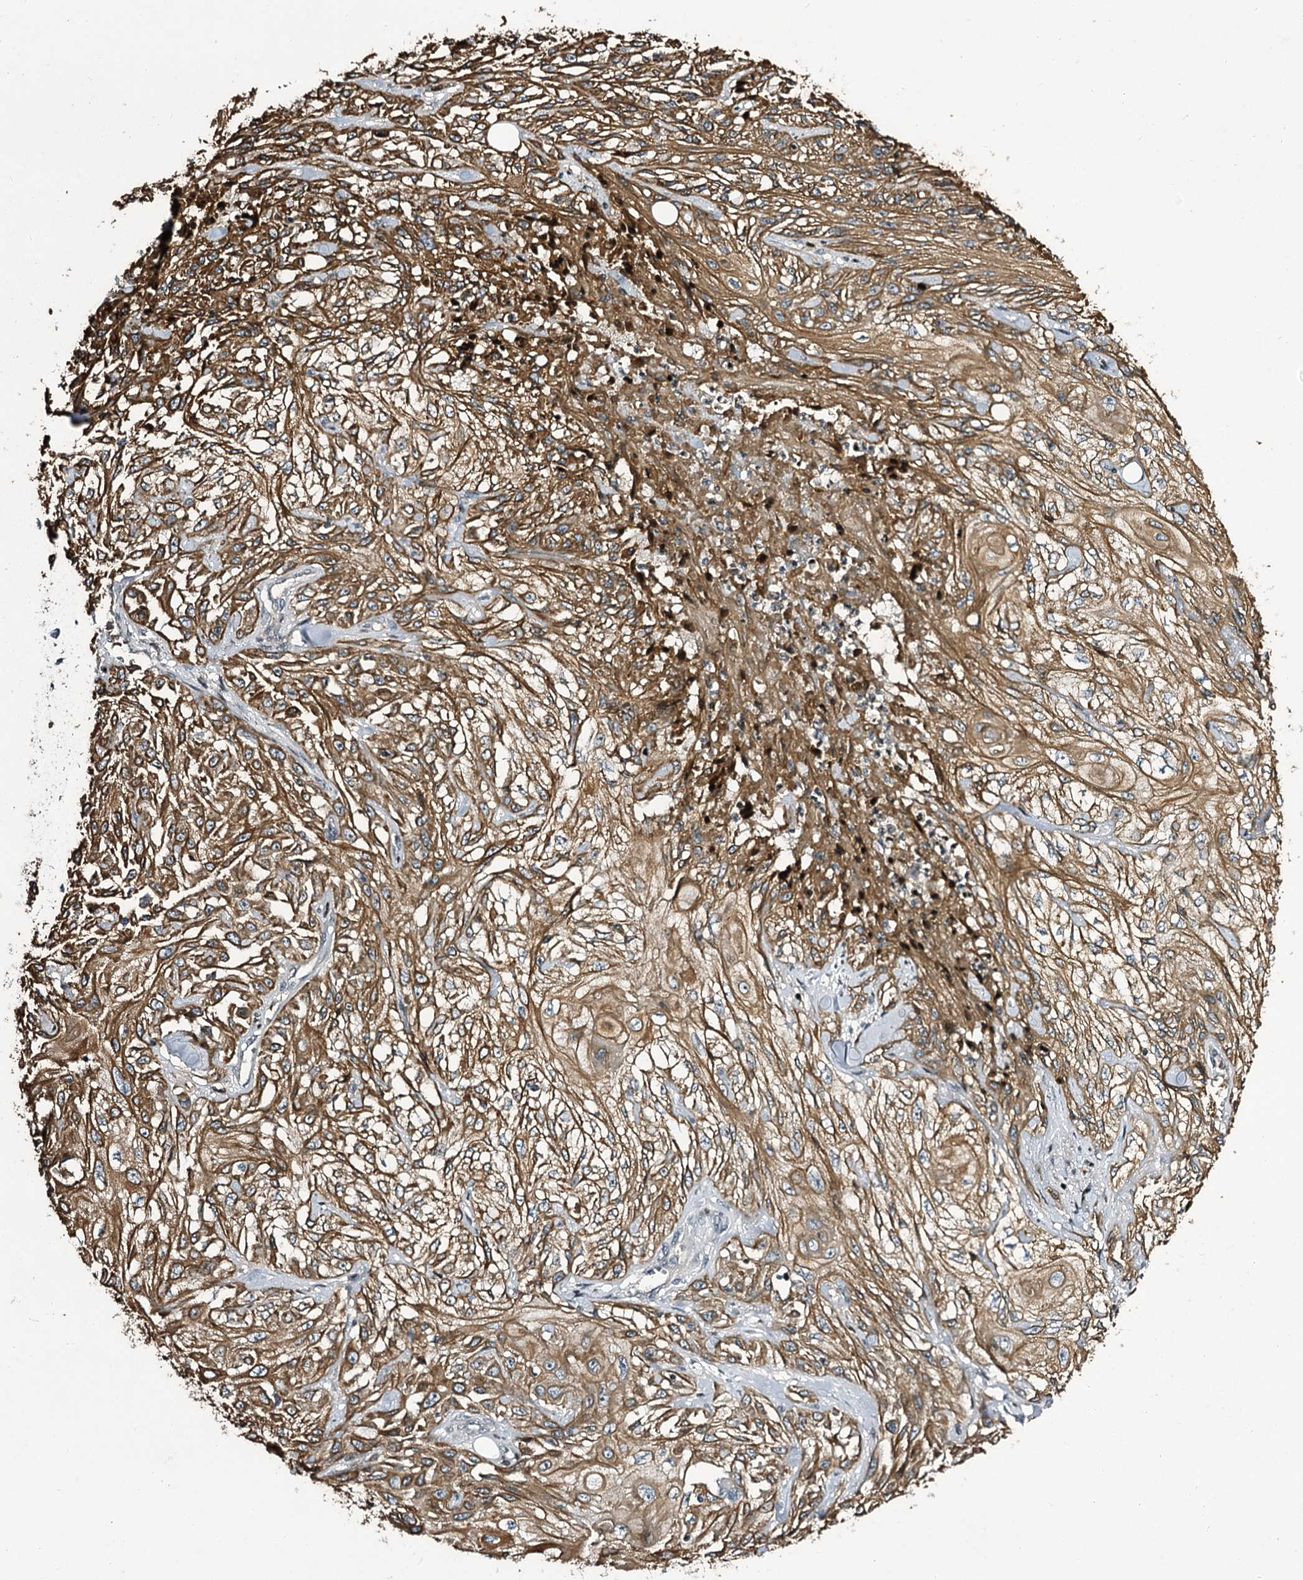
{"staining": {"intensity": "moderate", "quantity": ">75%", "location": "cytoplasmic/membranous"}, "tissue": "skin cancer", "cell_type": "Tumor cells", "image_type": "cancer", "snomed": [{"axis": "morphology", "description": "Squamous cell carcinoma, NOS"}, {"axis": "morphology", "description": "Squamous cell carcinoma, metastatic, NOS"}, {"axis": "topography", "description": "Skin"}, {"axis": "topography", "description": "Lymph node"}], "caption": "Protein staining of metastatic squamous cell carcinoma (skin) tissue exhibits moderate cytoplasmic/membranous staining in about >75% of tumor cells. The staining was performed using DAB, with brown indicating positive protein expression. Nuclei are stained blue with hematoxylin.", "gene": "ITFG2", "patient": {"sex": "male", "age": 75}}